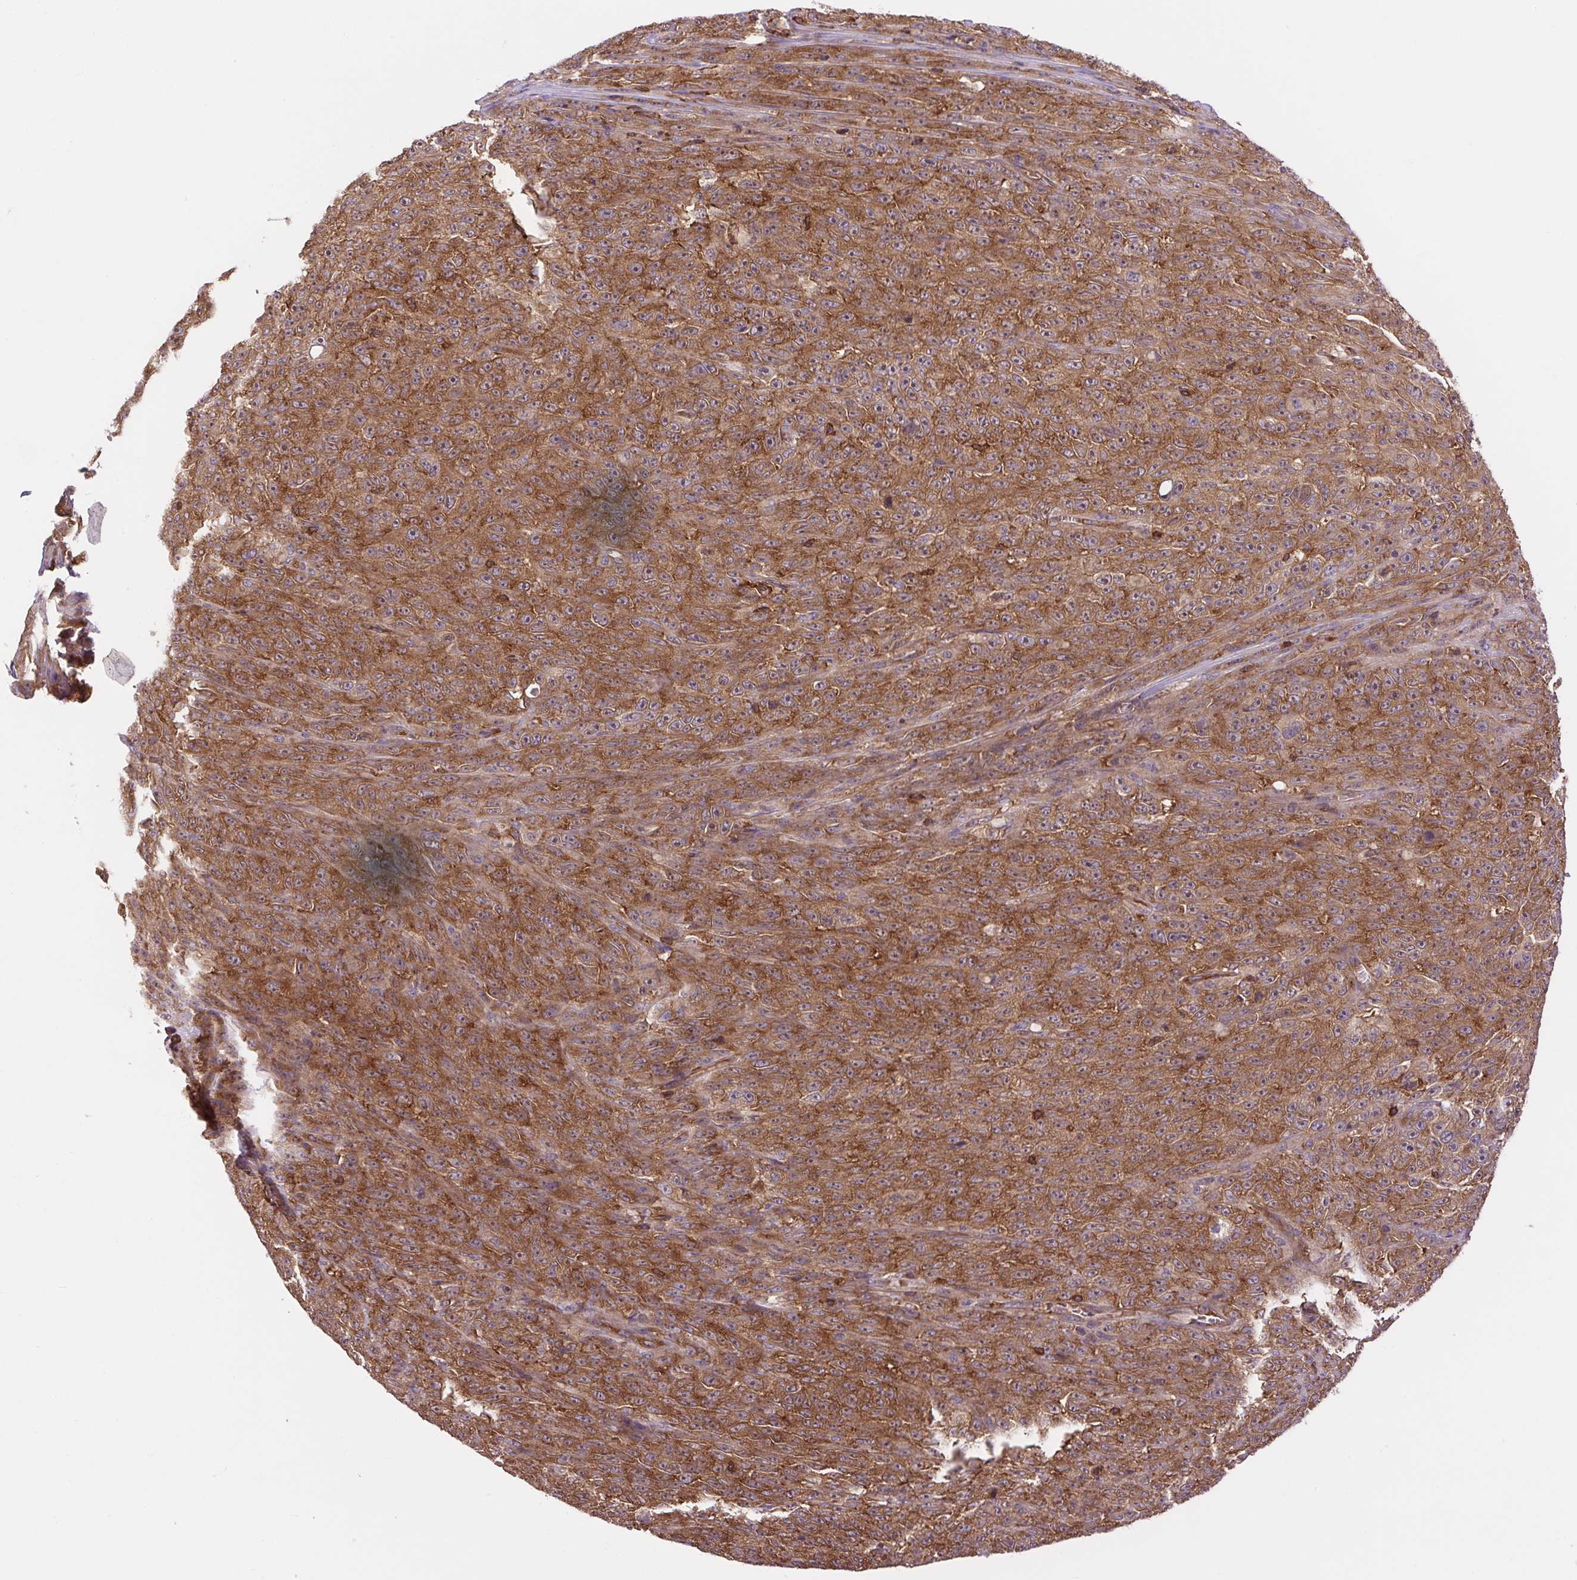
{"staining": {"intensity": "strong", "quantity": ">75%", "location": "cytoplasmic/membranous"}, "tissue": "melanoma", "cell_type": "Tumor cells", "image_type": "cancer", "snomed": [{"axis": "morphology", "description": "Malignant melanoma, NOS"}, {"axis": "topography", "description": "Skin"}], "caption": "Melanoma stained for a protein reveals strong cytoplasmic/membranous positivity in tumor cells.", "gene": "PLCG1", "patient": {"sex": "female", "age": 82}}